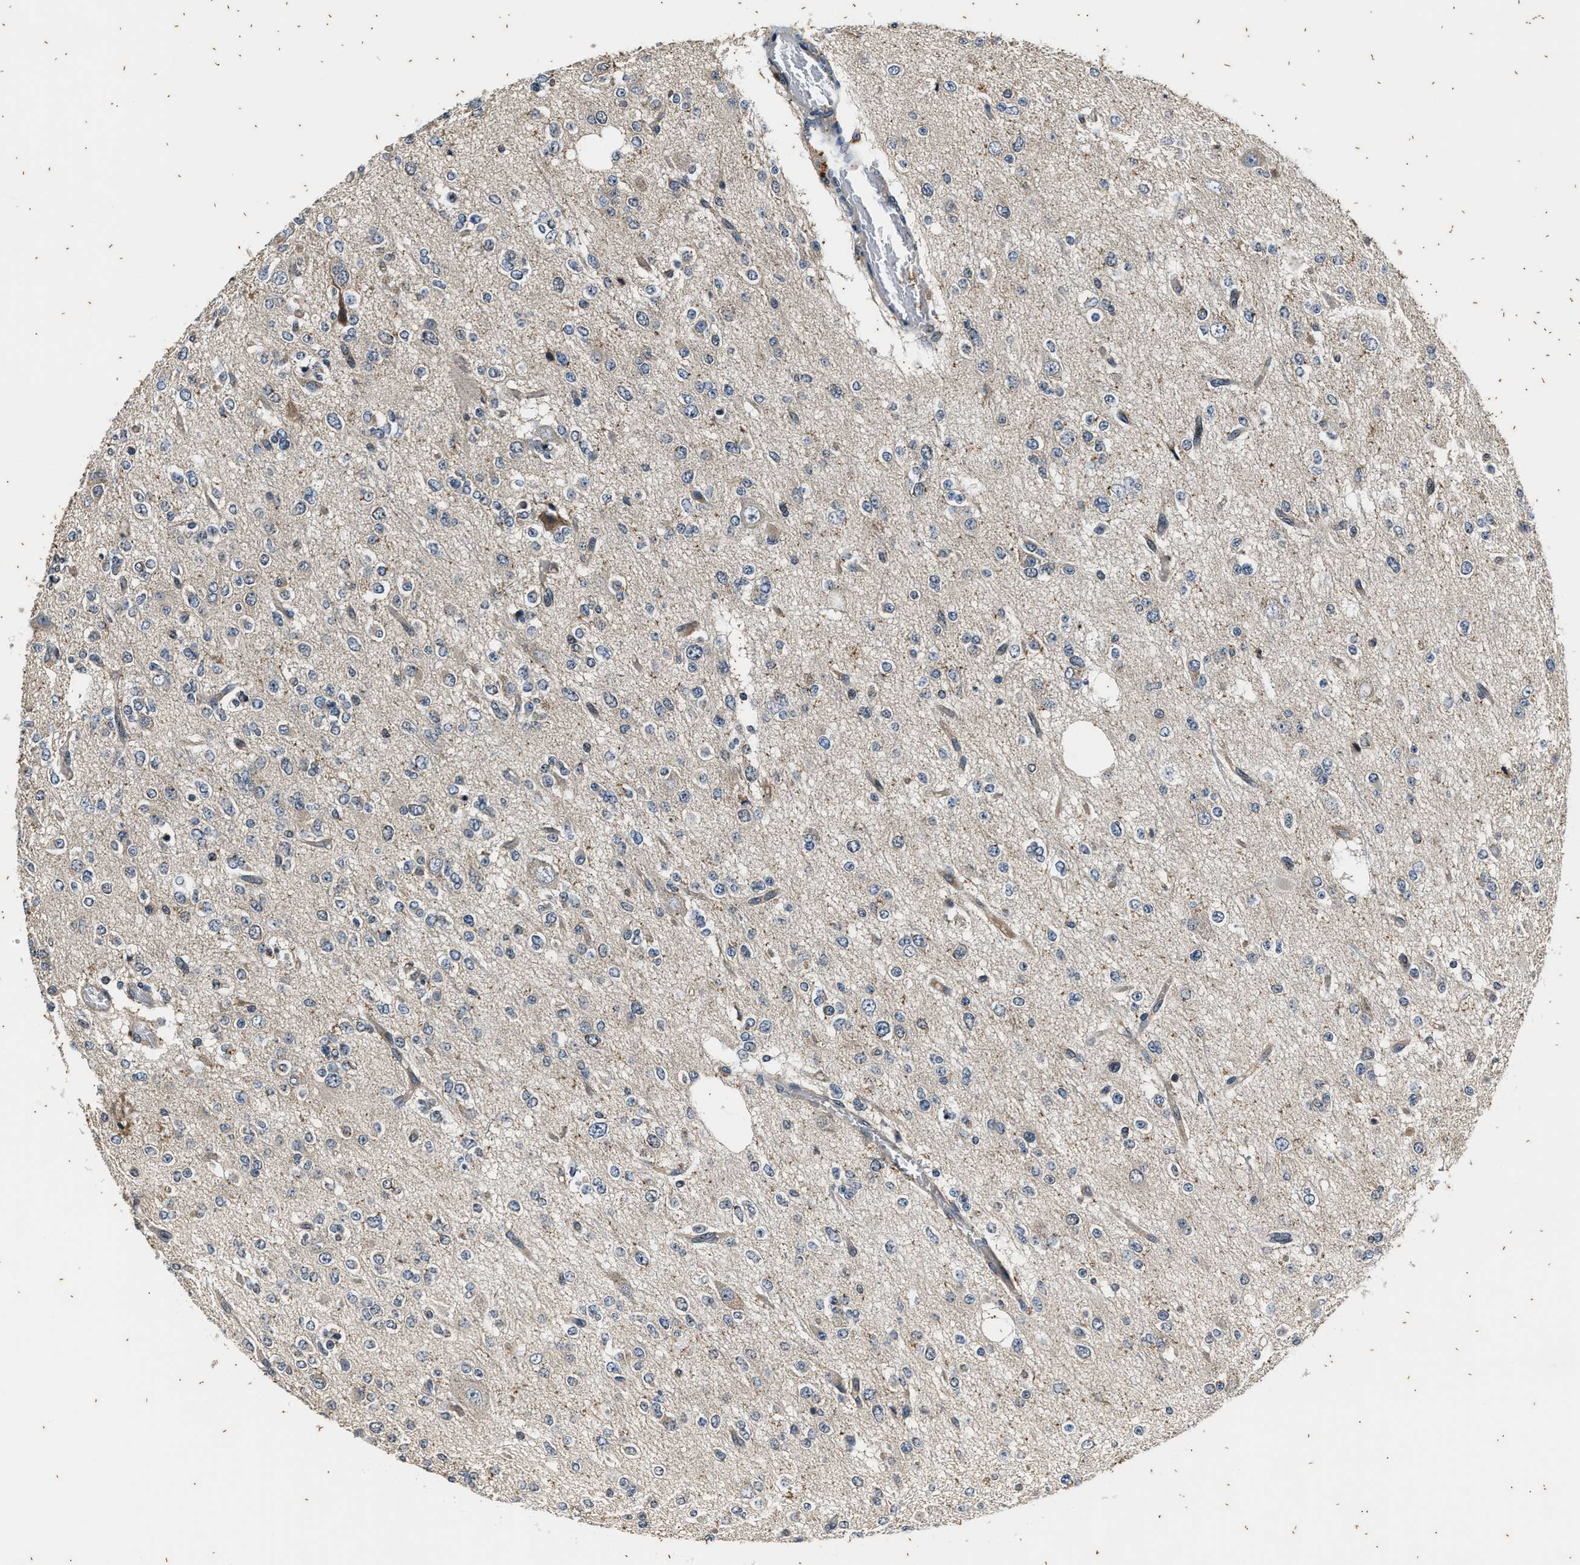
{"staining": {"intensity": "weak", "quantity": "<25%", "location": "cytoplasmic/membranous"}, "tissue": "glioma", "cell_type": "Tumor cells", "image_type": "cancer", "snomed": [{"axis": "morphology", "description": "Glioma, malignant, Low grade"}, {"axis": "topography", "description": "Brain"}], "caption": "Immunohistochemical staining of malignant glioma (low-grade) exhibits no significant expression in tumor cells. (Brightfield microscopy of DAB immunohistochemistry at high magnification).", "gene": "PTPN7", "patient": {"sex": "male", "age": 38}}